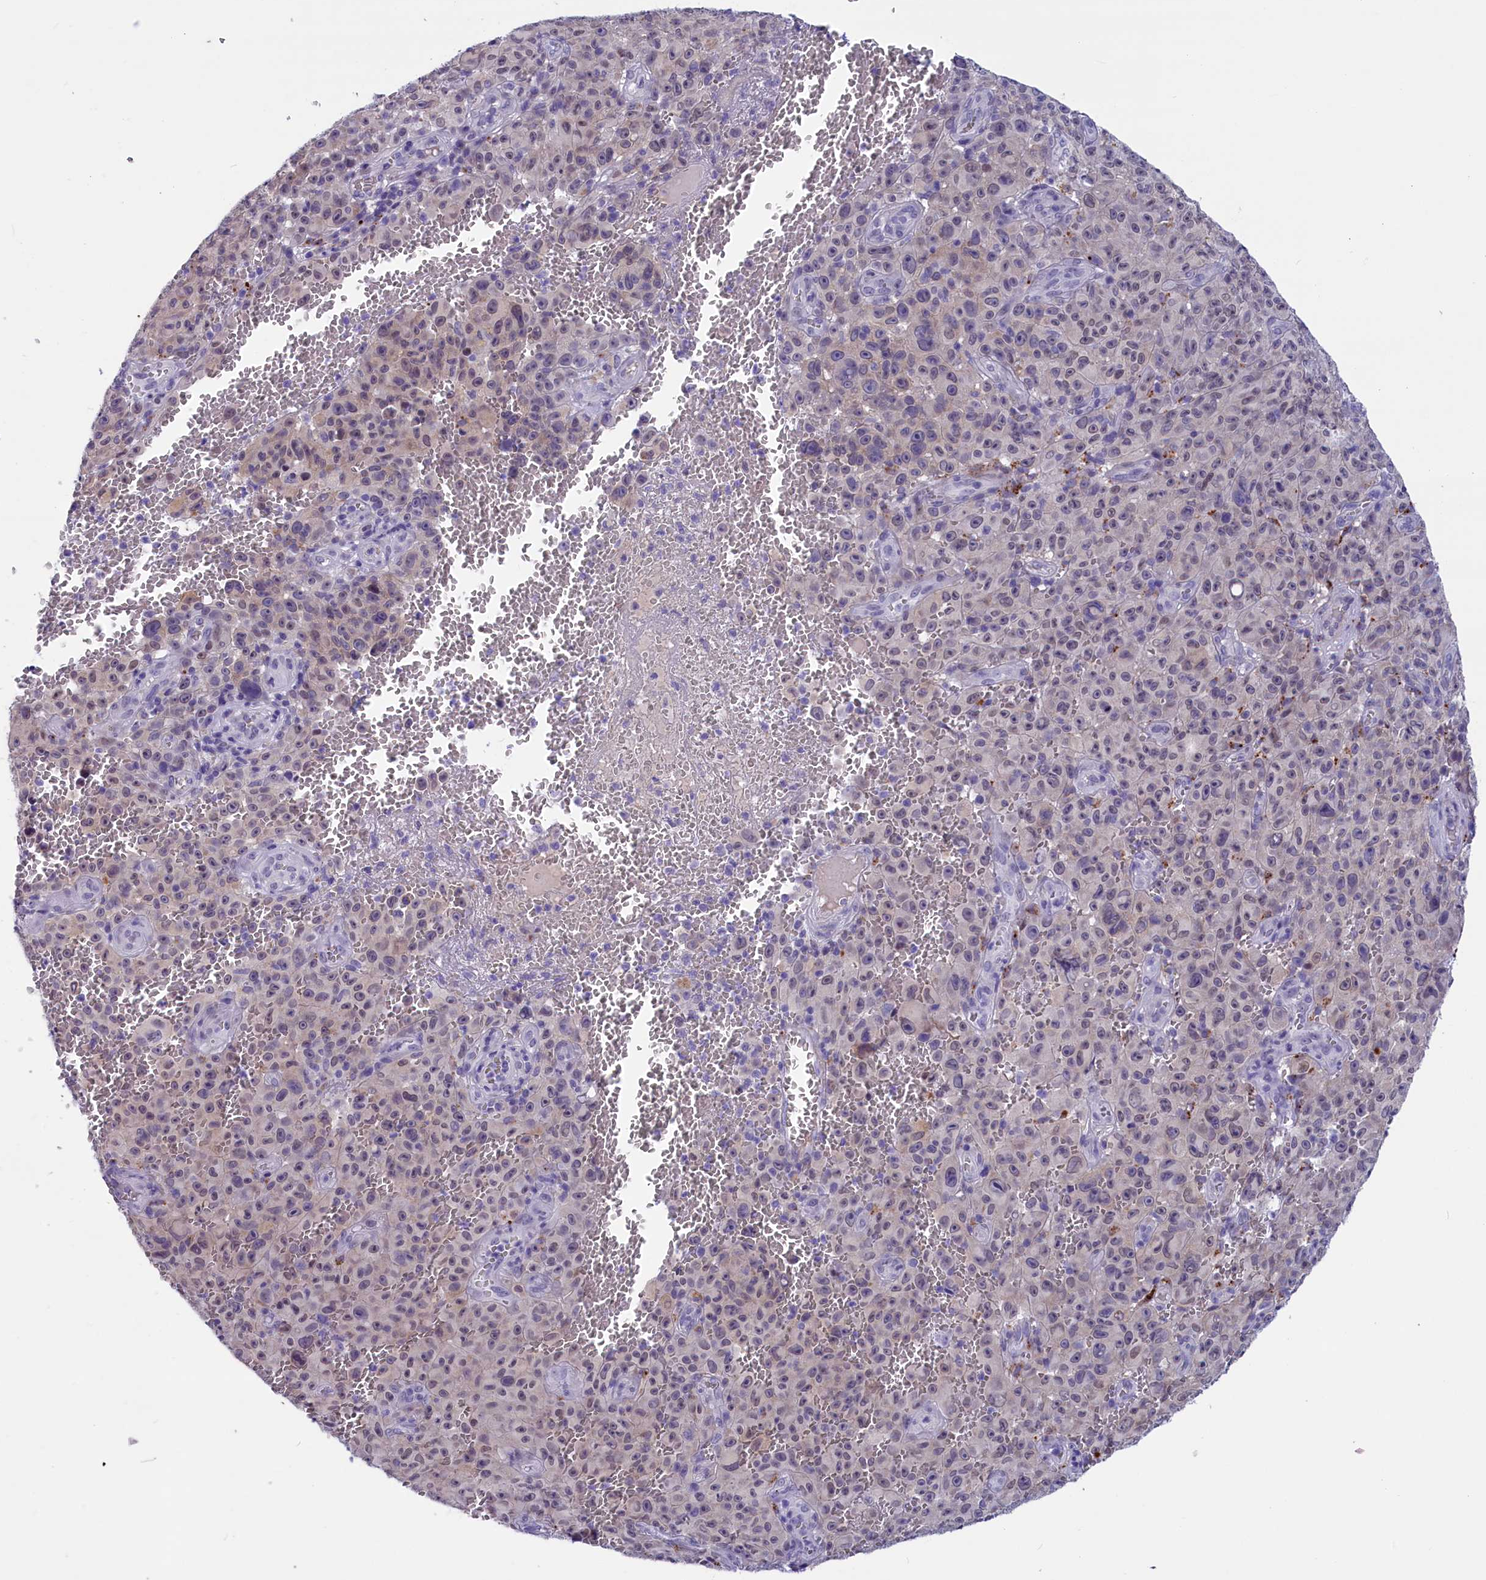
{"staining": {"intensity": "weak", "quantity": "<25%", "location": "cytoplasmic/membranous"}, "tissue": "melanoma", "cell_type": "Tumor cells", "image_type": "cancer", "snomed": [{"axis": "morphology", "description": "Malignant melanoma, NOS"}, {"axis": "topography", "description": "Skin"}], "caption": "Protein analysis of melanoma reveals no significant expression in tumor cells.", "gene": "SCD5", "patient": {"sex": "female", "age": 82}}